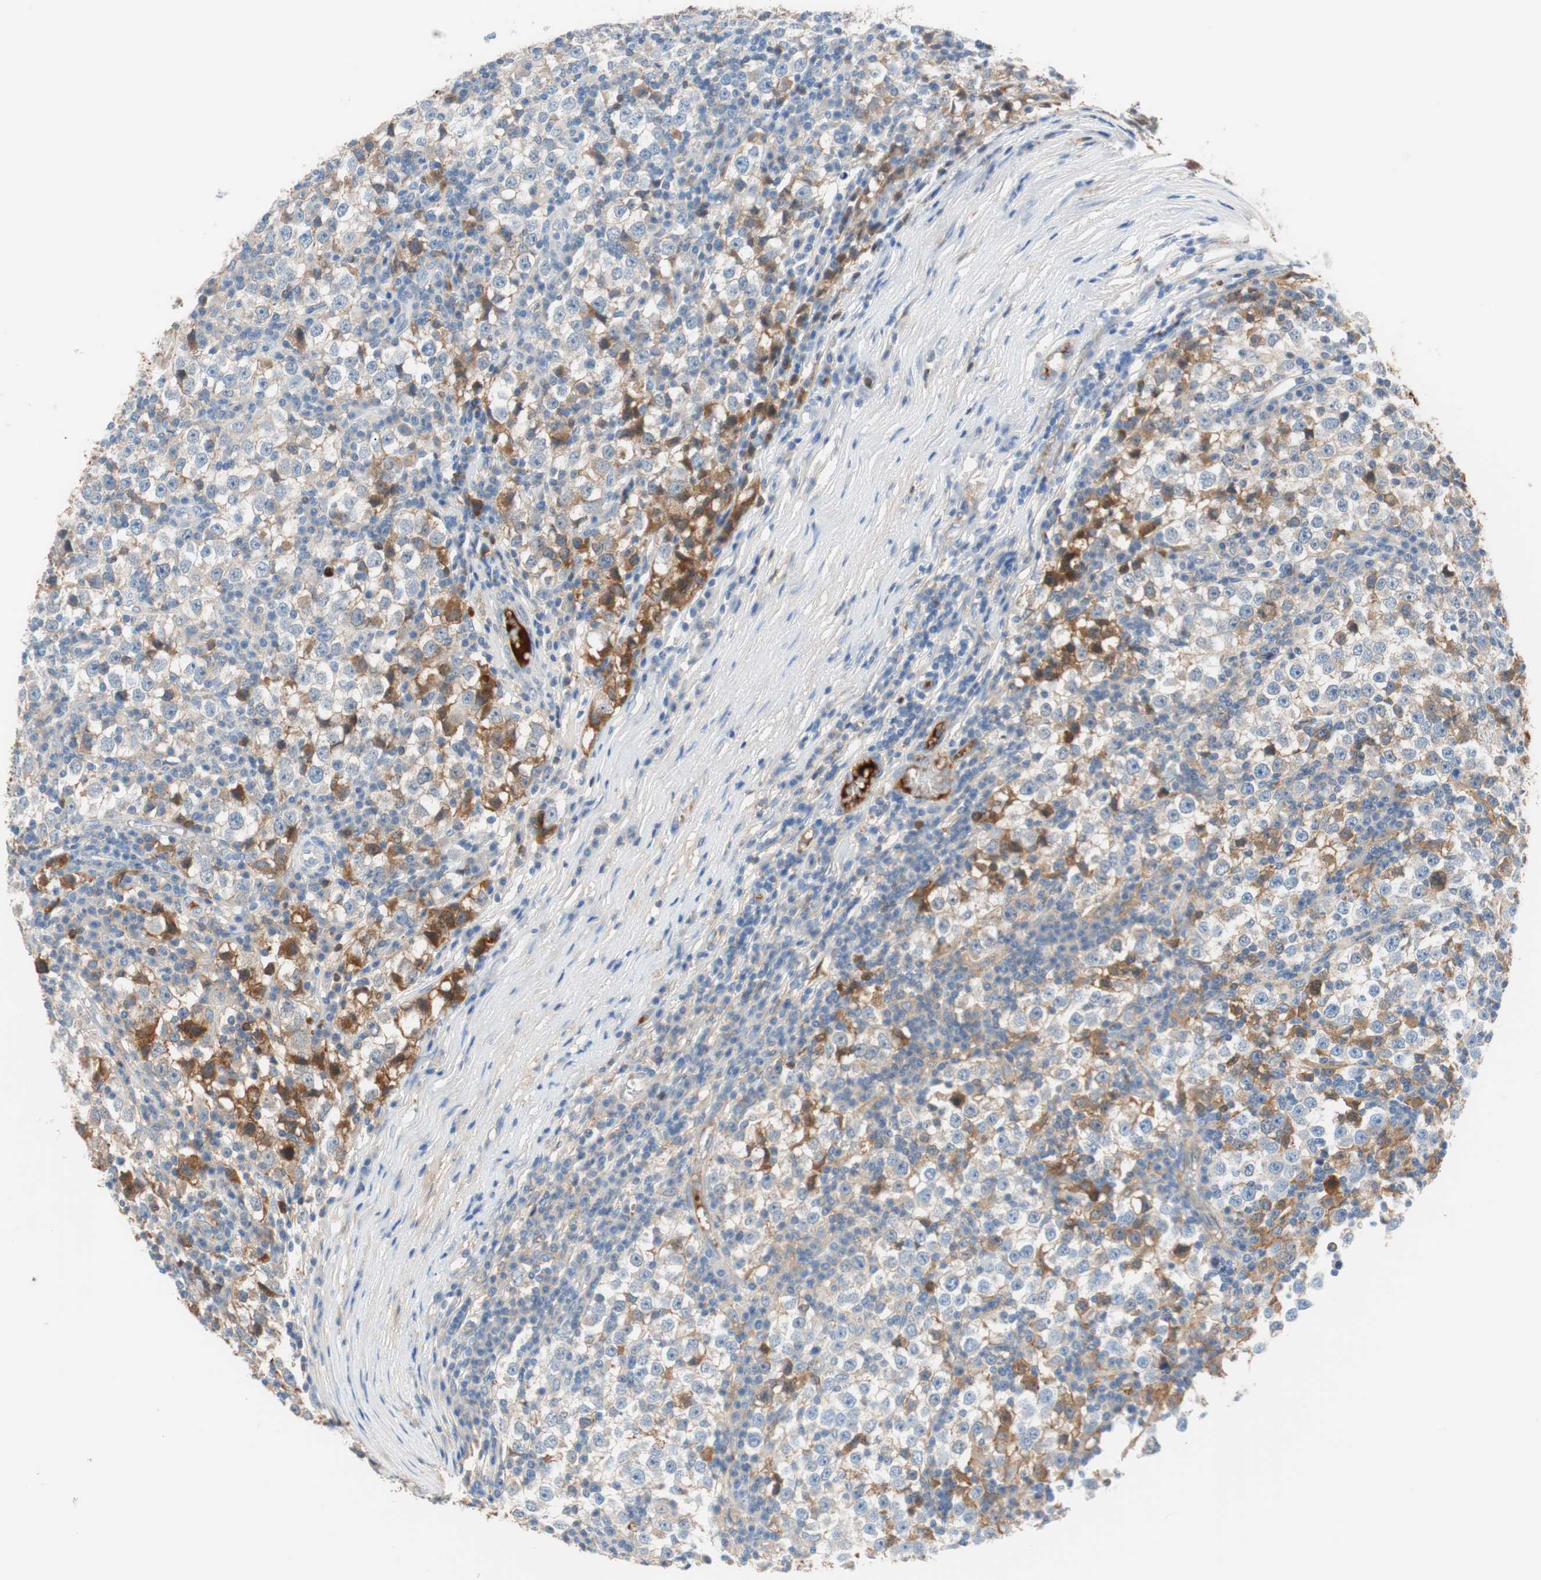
{"staining": {"intensity": "moderate", "quantity": "<25%", "location": "cytoplasmic/membranous"}, "tissue": "testis cancer", "cell_type": "Tumor cells", "image_type": "cancer", "snomed": [{"axis": "morphology", "description": "Seminoma, NOS"}, {"axis": "topography", "description": "Testis"}], "caption": "Testis cancer (seminoma) stained with a brown dye shows moderate cytoplasmic/membranous positive positivity in about <25% of tumor cells.", "gene": "RBP4", "patient": {"sex": "male", "age": 65}}